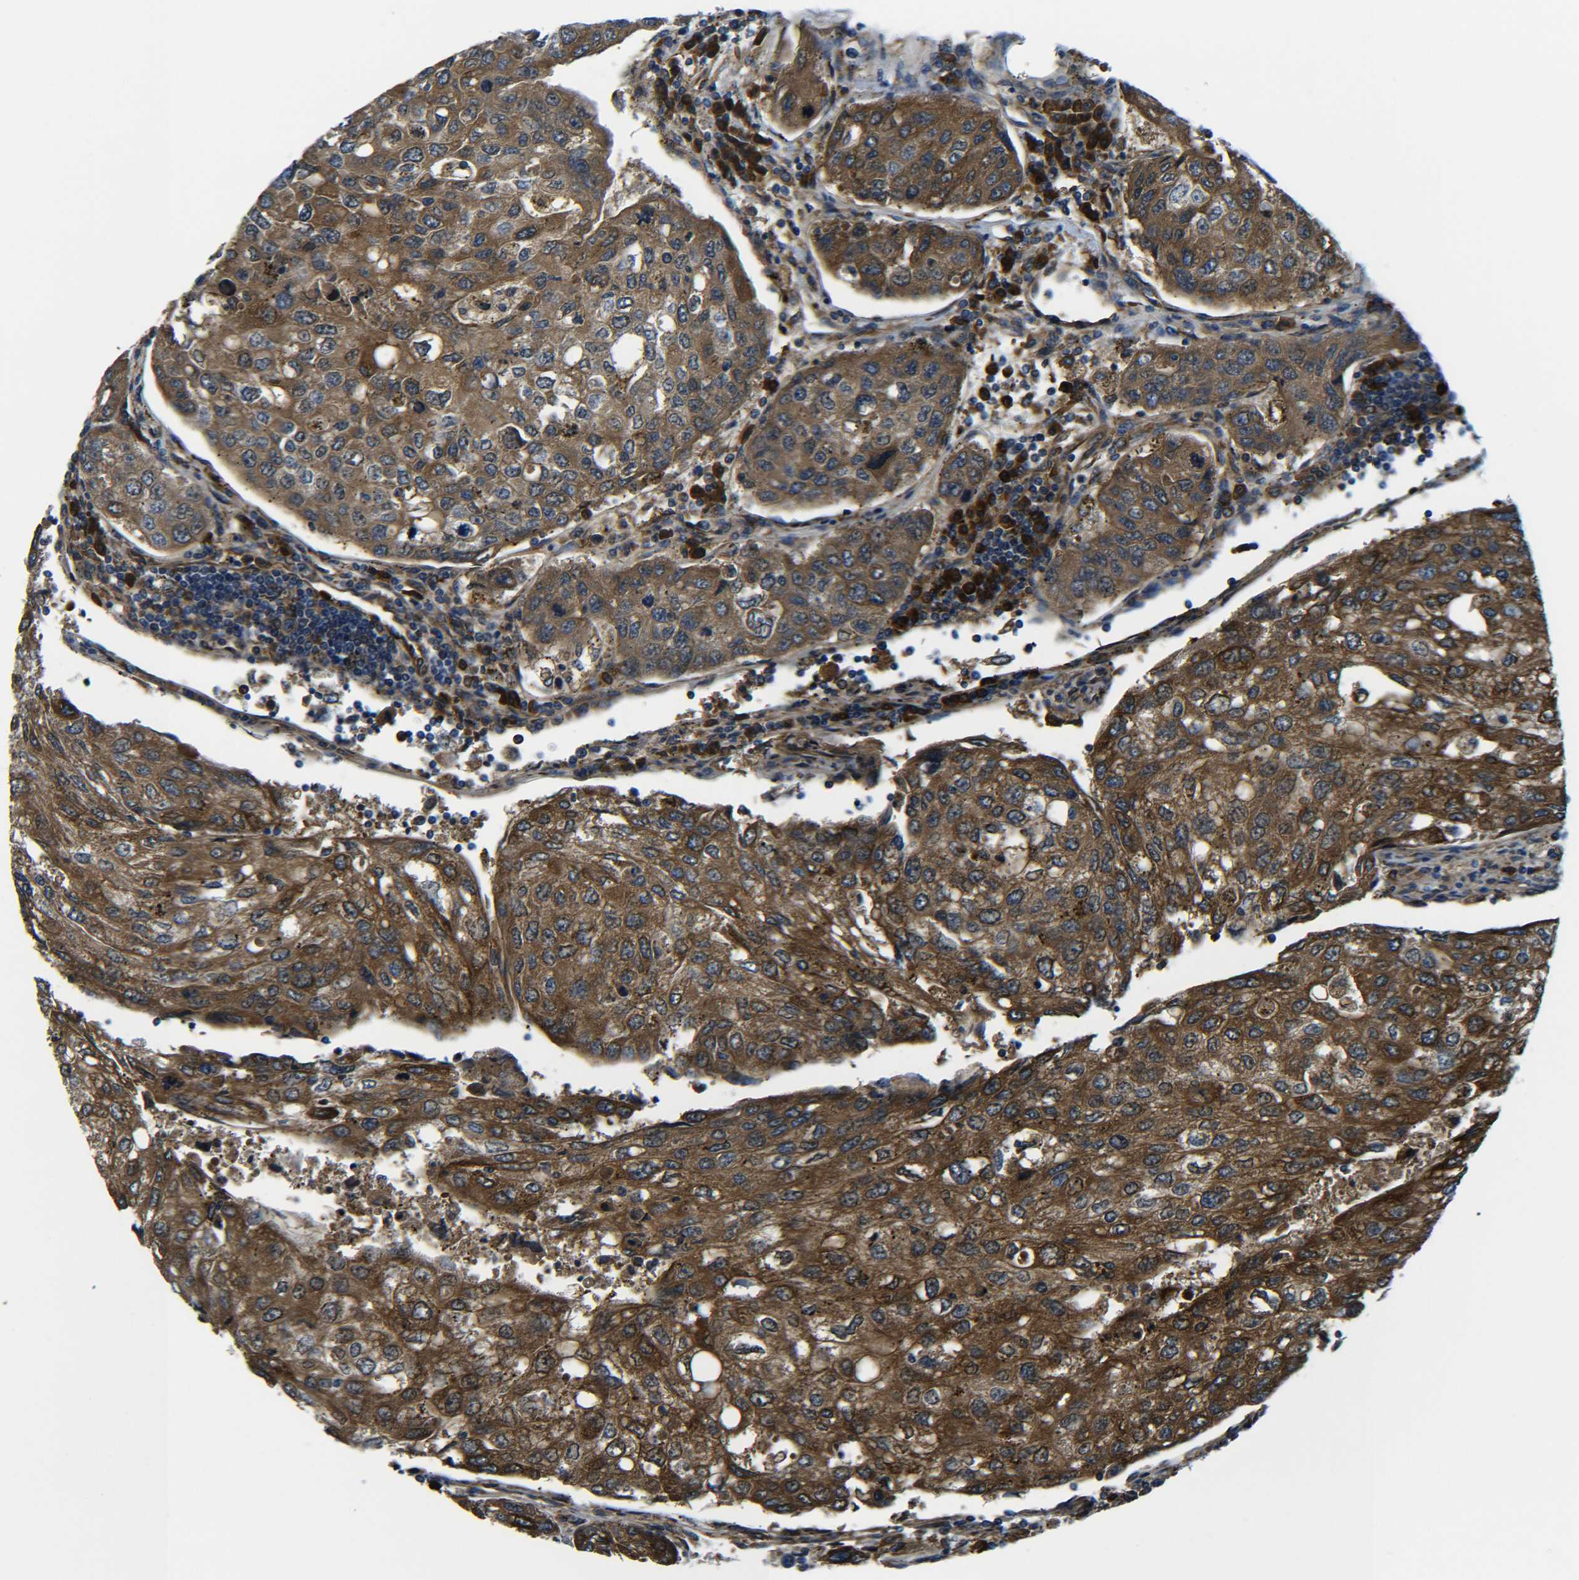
{"staining": {"intensity": "strong", "quantity": ">75%", "location": "cytoplasmic/membranous"}, "tissue": "urothelial cancer", "cell_type": "Tumor cells", "image_type": "cancer", "snomed": [{"axis": "morphology", "description": "Urothelial carcinoma, High grade"}, {"axis": "topography", "description": "Lymph node"}, {"axis": "topography", "description": "Urinary bladder"}], "caption": "High-magnification brightfield microscopy of urothelial cancer stained with DAB (3,3'-diaminobenzidine) (brown) and counterstained with hematoxylin (blue). tumor cells exhibit strong cytoplasmic/membranous staining is seen in about>75% of cells. The protein of interest is stained brown, and the nuclei are stained in blue (DAB IHC with brightfield microscopy, high magnification).", "gene": "PREB", "patient": {"sex": "male", "age": 51}}